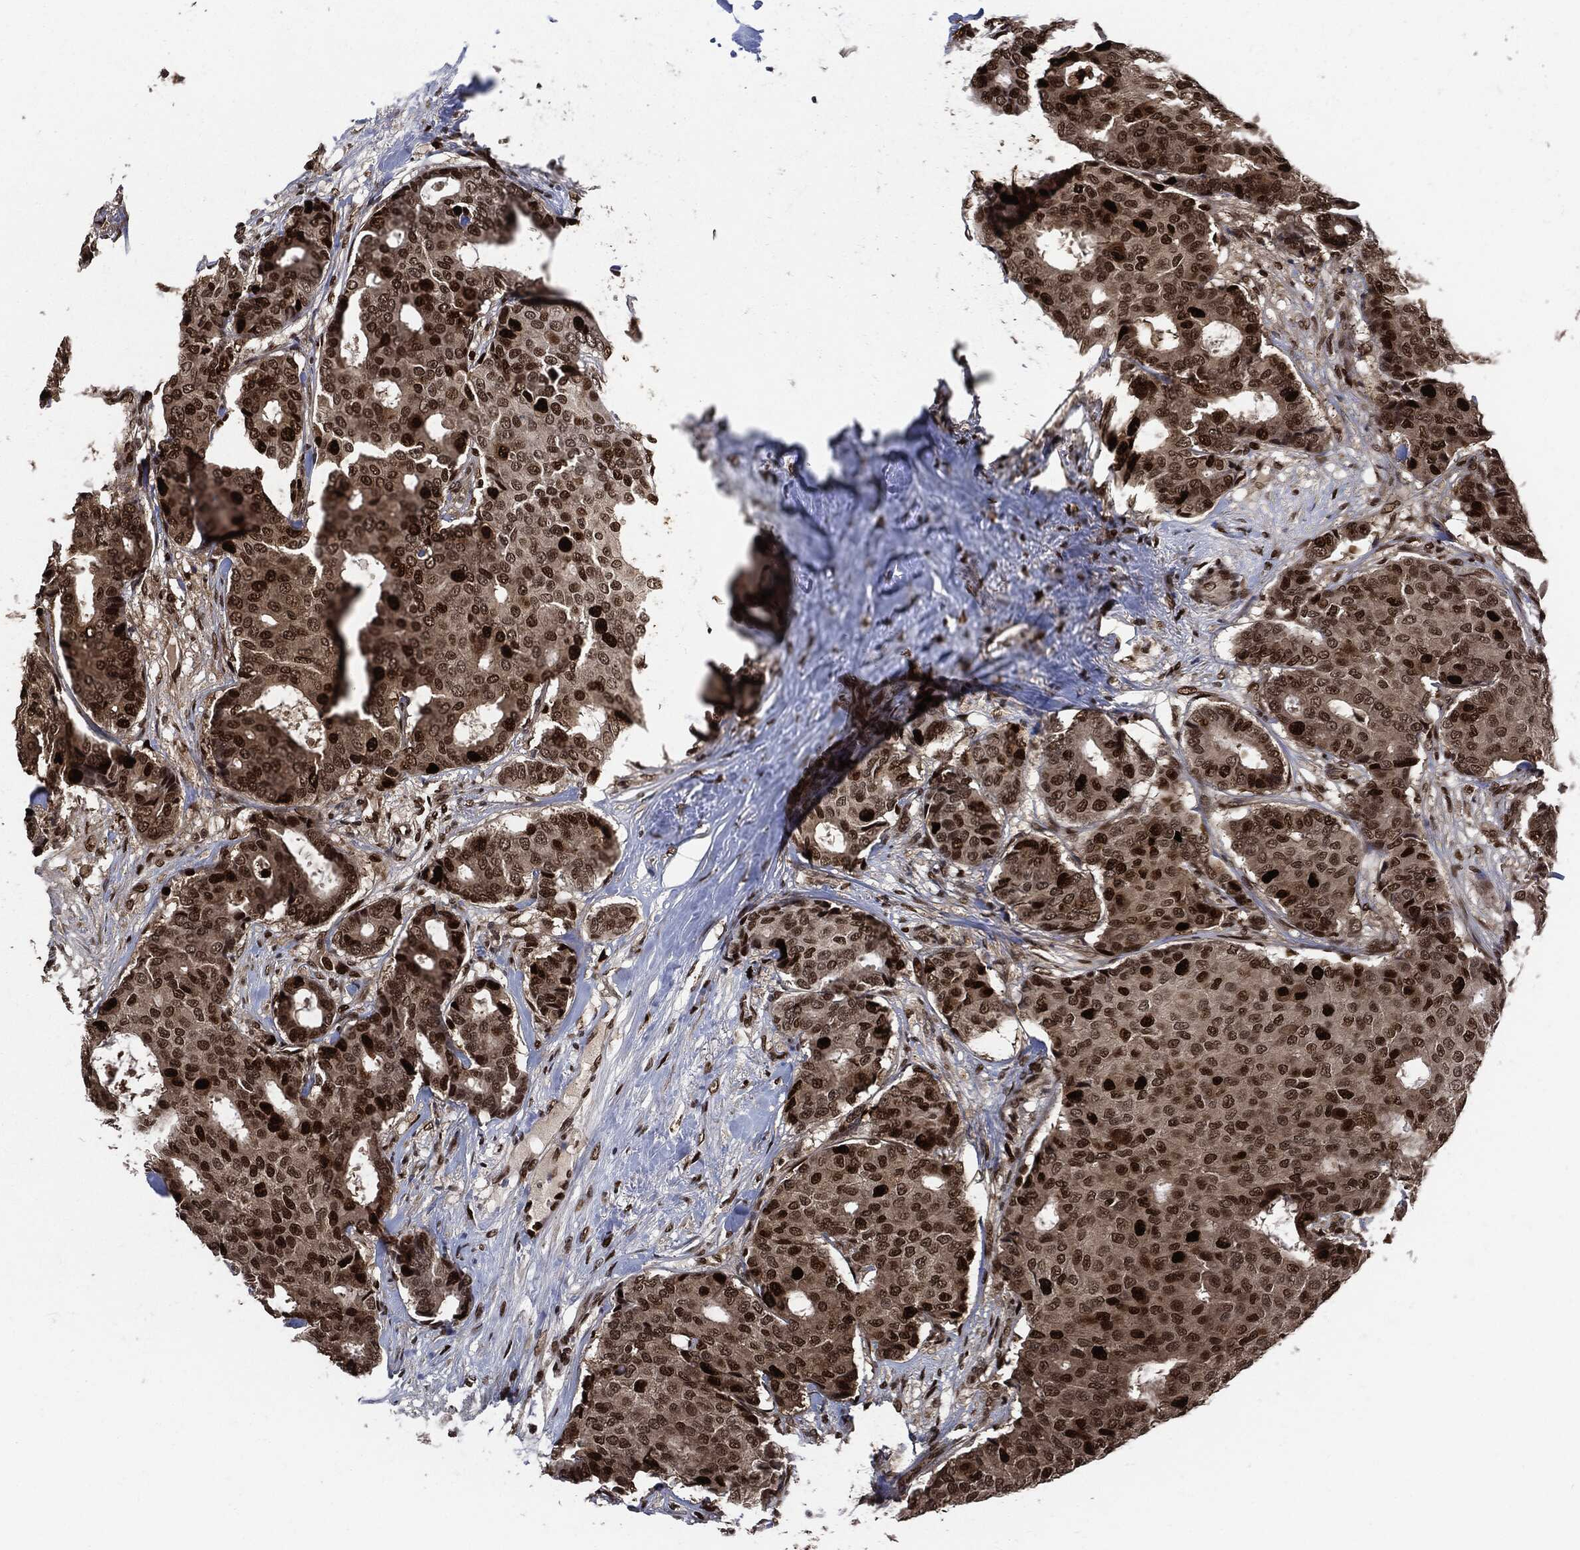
{"staining": {"intensity": "strong", "quantity": "25%-75%", "location": "nuclear"}, "tissue": "breast cancer", "cell_type": "Tumor cells", "image_type": "cancer", "snomed": [{"axis": "morphology", "description": "Duct carcinoma"}, {"axis": "topography", "description": "Breast"}], "caption": "DAB immunohistochemical staining of human breast cancer (invasive ductal carcinoma) demonstrates strong nuclear protein expression in approximately 25%-75% of tumor cells. (DAB IHC, brown staining for protein, blue staining for nuclei).", "gene": "PCNA", "patient": {"sex": "female", "age": 75}}